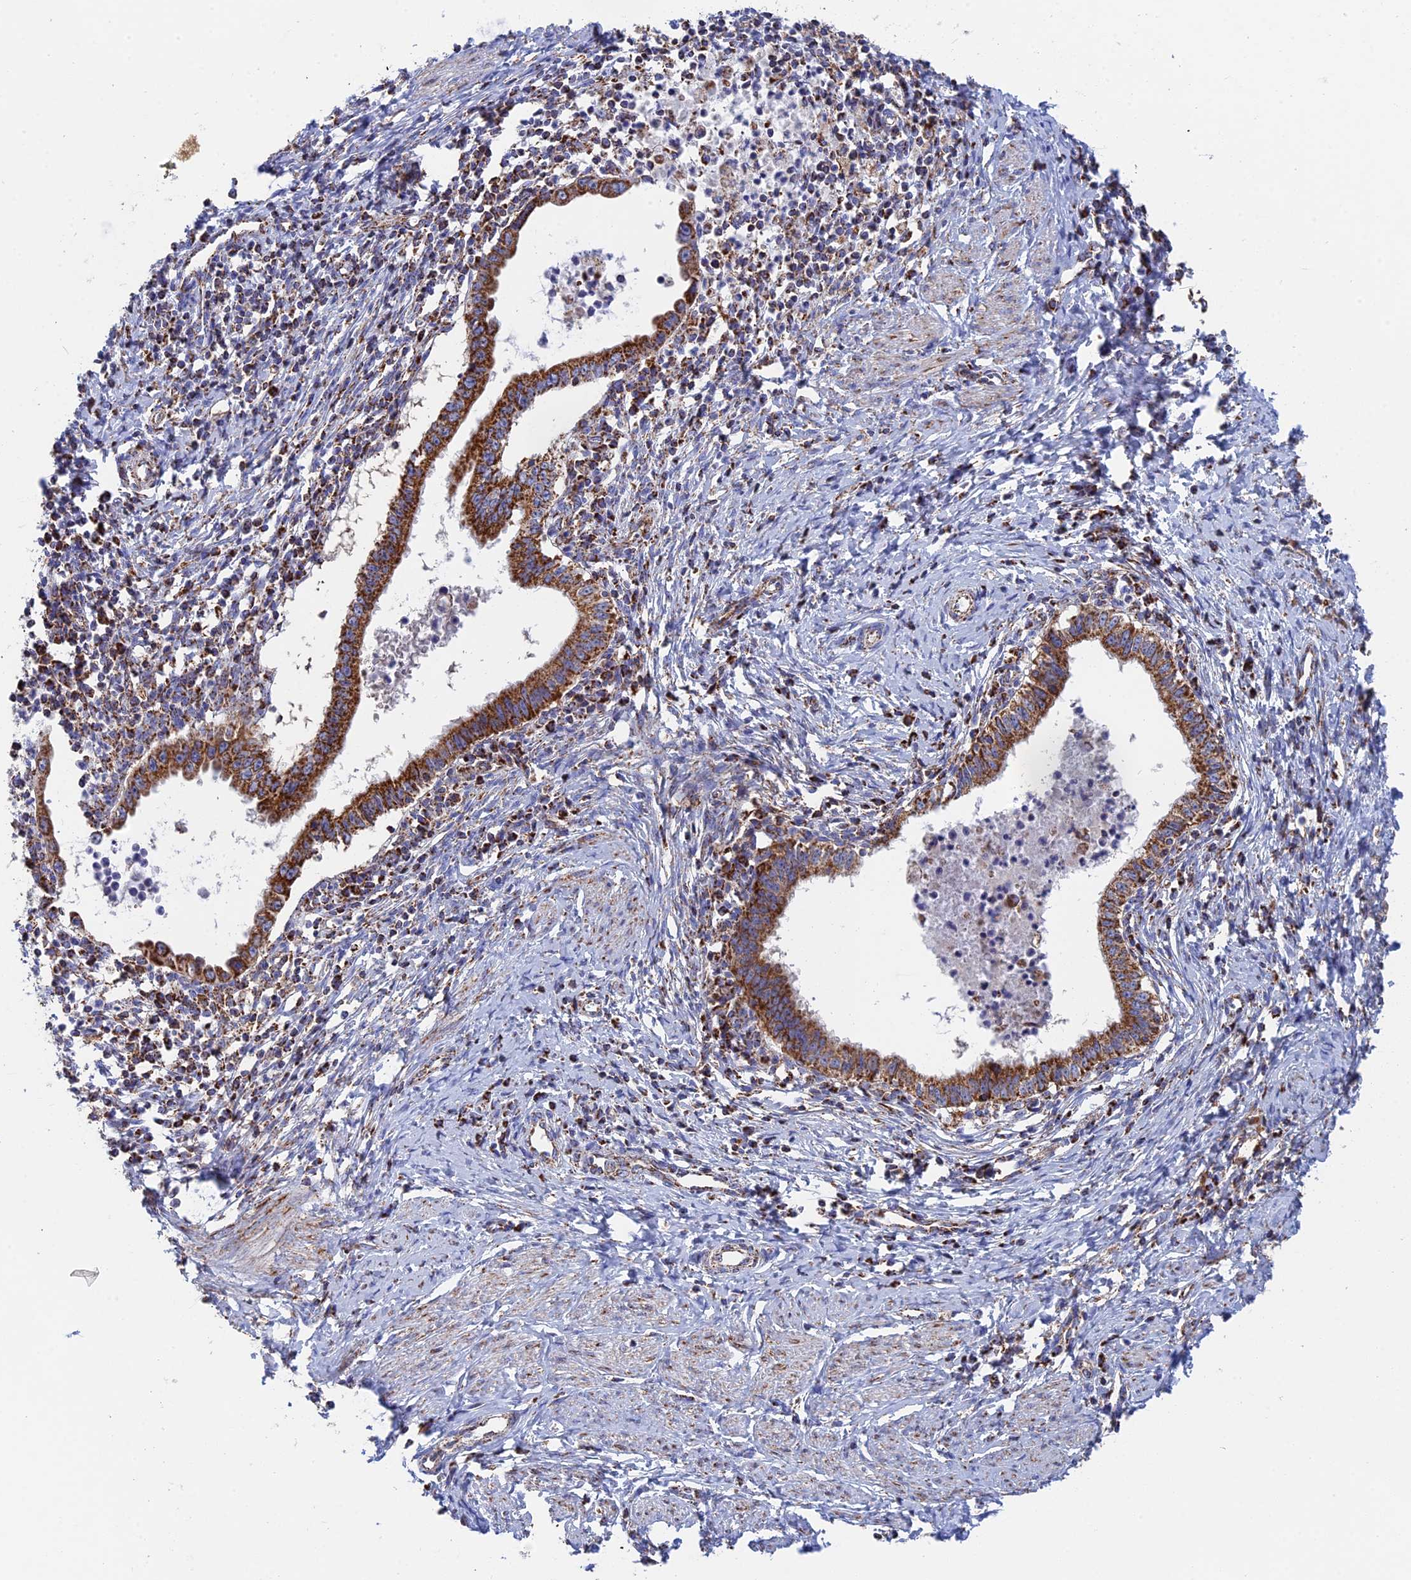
{"staining": {"intensity": "strong", "quantity": ">75%", "location": "cytoplasmic/membranous"}, "tissue": "cervical cancer", "cell_type": "Tumor cells", "image_type": "cancer", "snomed": [{"axis": "morphology", "description": "Adenocarcinoma, NOS"}, {"axis": "topography", "description": "Cervix"}], "caption": "Cervical cancer (adenocarcinoma) stained with DAB (3,3'-diaminobenzidine) immunohistochemistry (IHC) reveals high levels of strong cytoplasmic/membranous staining in approximately >75% of tumor cells.", "gene": "NDUFA5", "patient": {"sex": "female", "age": 36}}